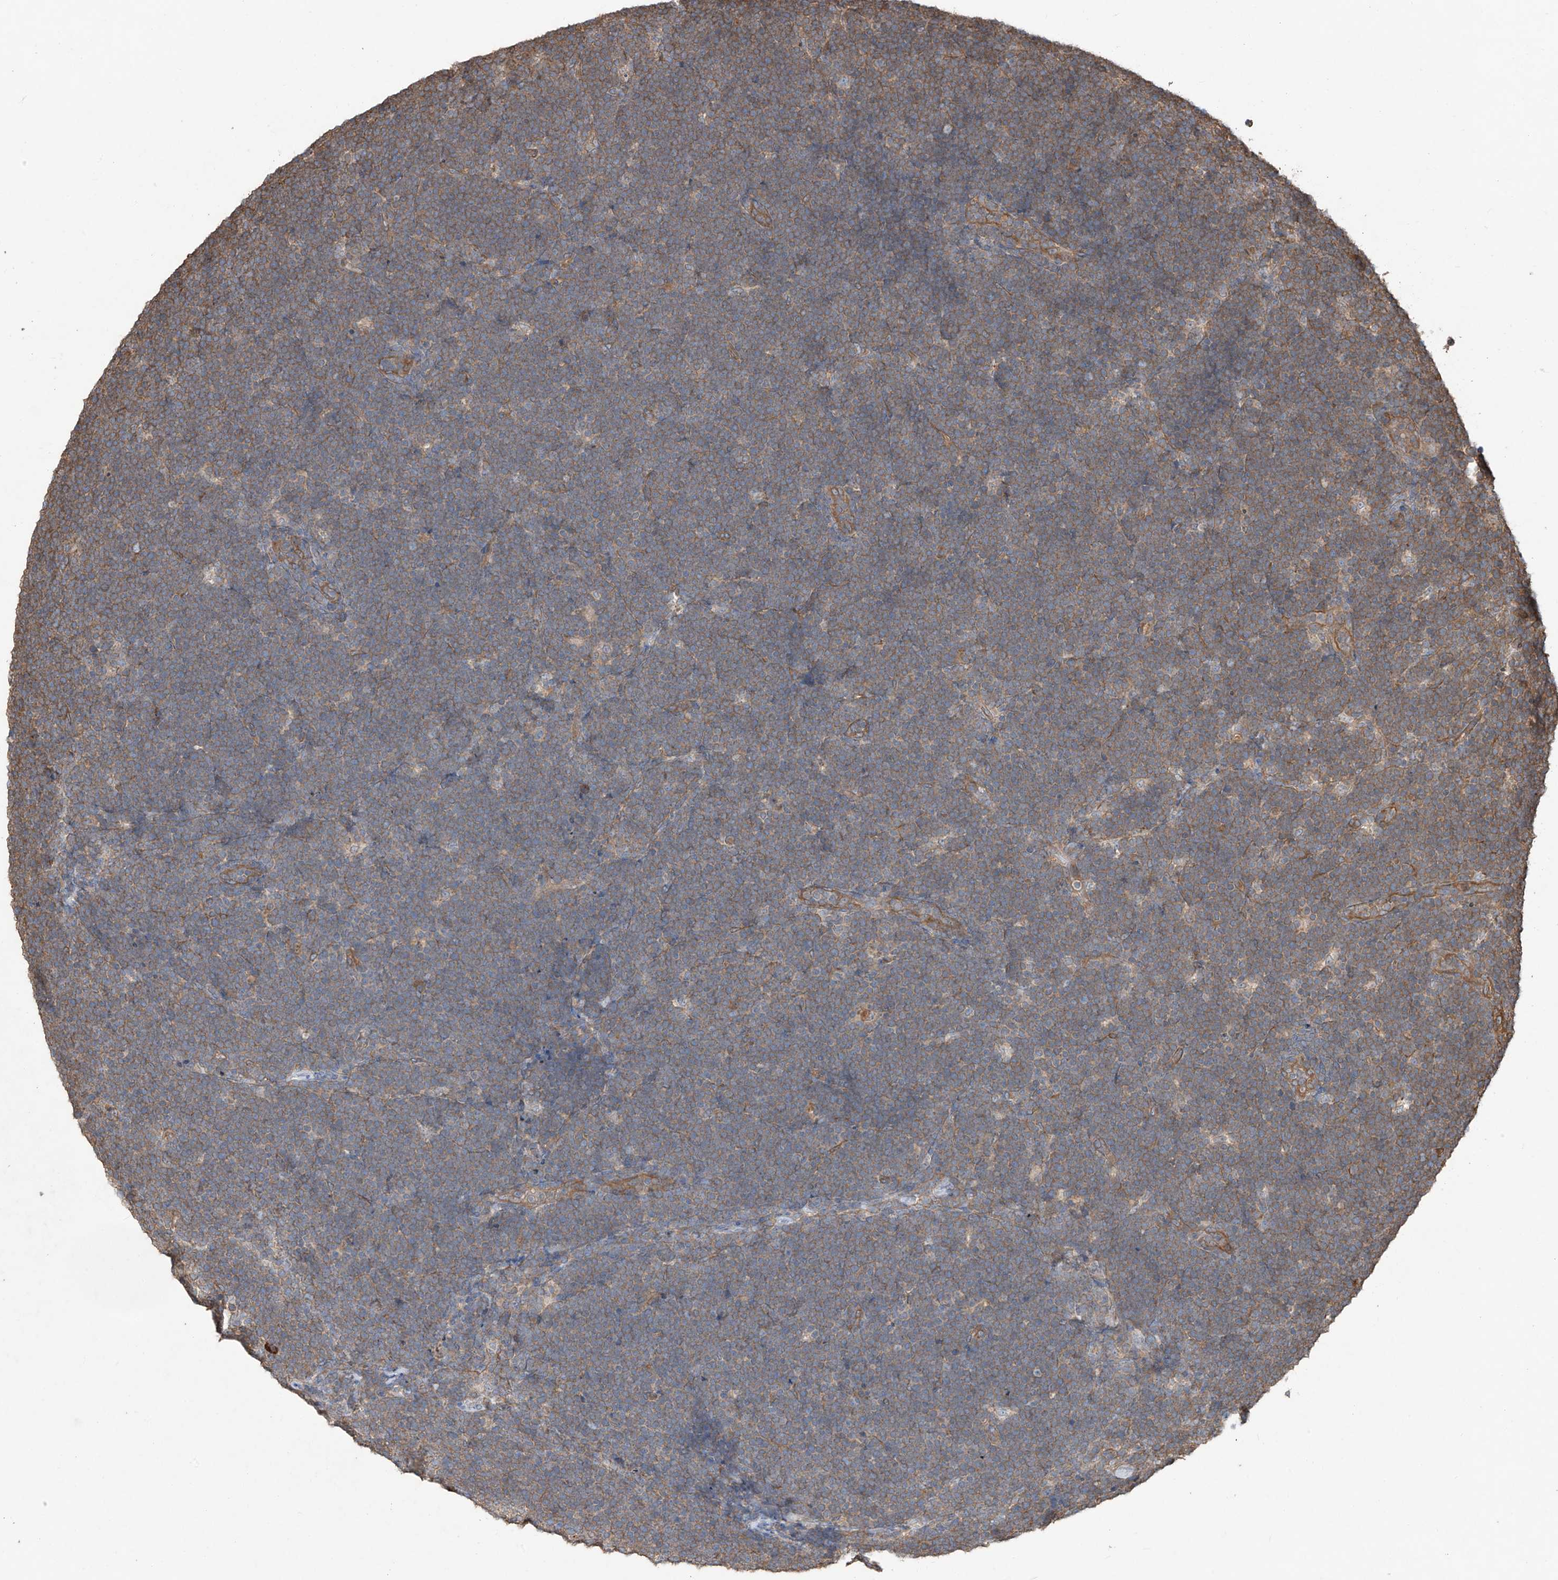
{"staining": {"intensity": "moderate", "quantity": "25%-75%", "location": "cytoplasmic/membranous"}, "tissue": "lymphoma", "cell_type": "Tumor cells", "image_type": "cancer", "snomed": [{"axis": "morphology", "description": "Malignant lymphoma, non-Hodgkin's type, High grade"}, {"axis": "topography", "description": "Lymph node"}], "caption": "DAB (3,3'-diaminobenzidine) immunohistochemical staining of high-grade malignant lymphoma, non-Hodgkin's type reveals moderate cytoplasmic/membranous protein expression in about 25%-75% of tumor cells.", "gene": "AGBL5", "patient": {"sex": "male", "age": 13}}